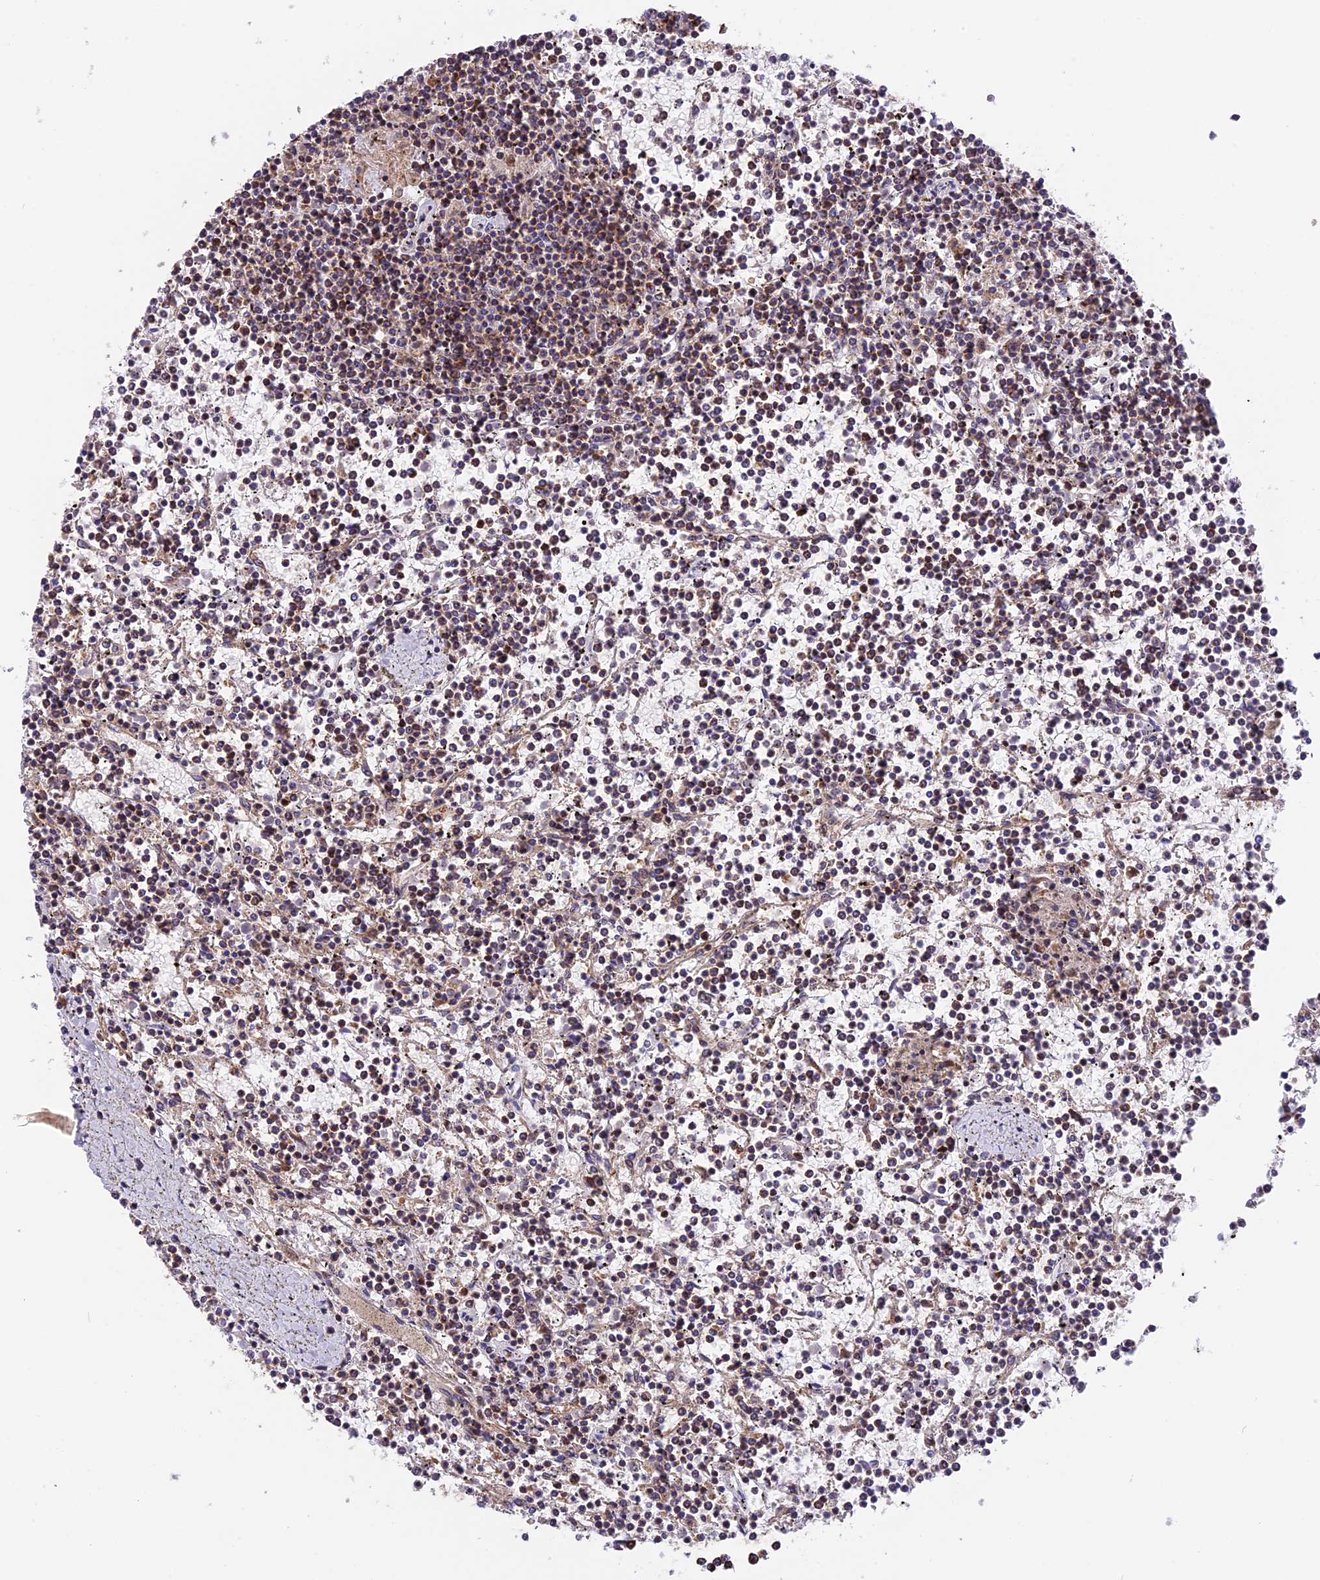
{"staining": {"intensity": "moderate", "quantity": "25%-75%", "location": "cytoplasmic/membranous"}, "tissue": "lymphoma", "cell_type": "Tumor cells", "image_type": "cancer", "snomed": [{"axis": "morphology", "description": "Malignant lymphoma, non-Hodgkin's type, Low grade"}, {"axis": "topography", "description": "Spleen"}], "caption": "Protein staining of low-grade malignant lymphoma, non-Hodgkin's type tissue displays moderate cytoplasmic/membranous expression in approximately 25%-75% of tumor cells. The protein is shown in brown color, while the nuclei are stained blue.", "gene": "RERGL", "patient": {"sex": "female", "age": 19}}